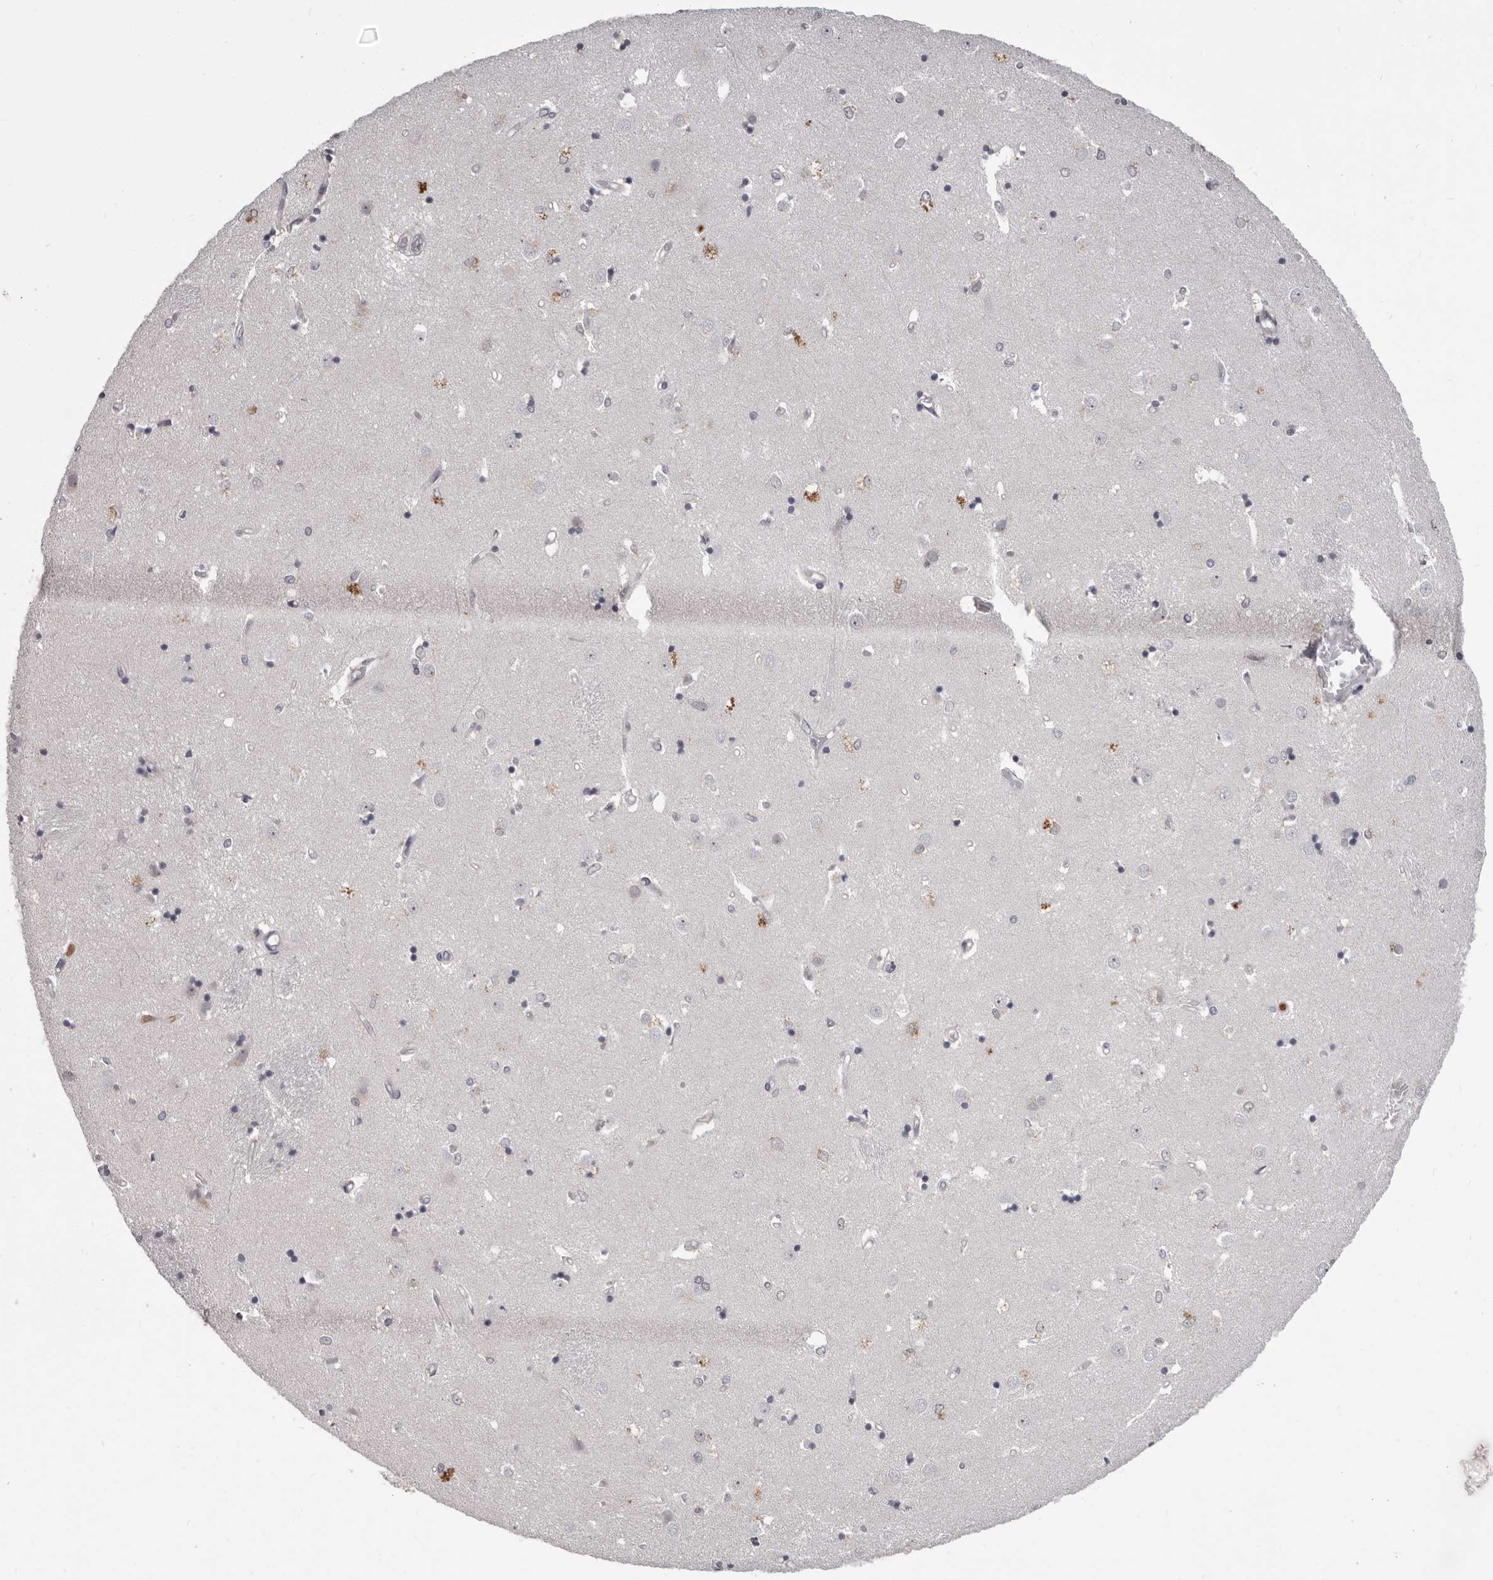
{"staining": {"intensity": "negative", "quantity": "none", "location": "none"}, "tissue": "caudate", "cell_type": "Glial cells", "image_type": "normal", "snomed": [{"axis": "morphology", "description": "Normal tissue, NOS"}, {"axis": "topography", "description": "Lateral ventricle wall"}], "caption": "Immunohistochemistry of unremarkable human caudate shows no expression in glial cells. (Stains: DAB (3,3'-diaminobenzidine) immunohistochemistry with hematoxylin counter stain, Microscopy: brightfield microscopy at high magnification).", "gene": "GPR157", "patient": {"sex": "male", "age": 45}}